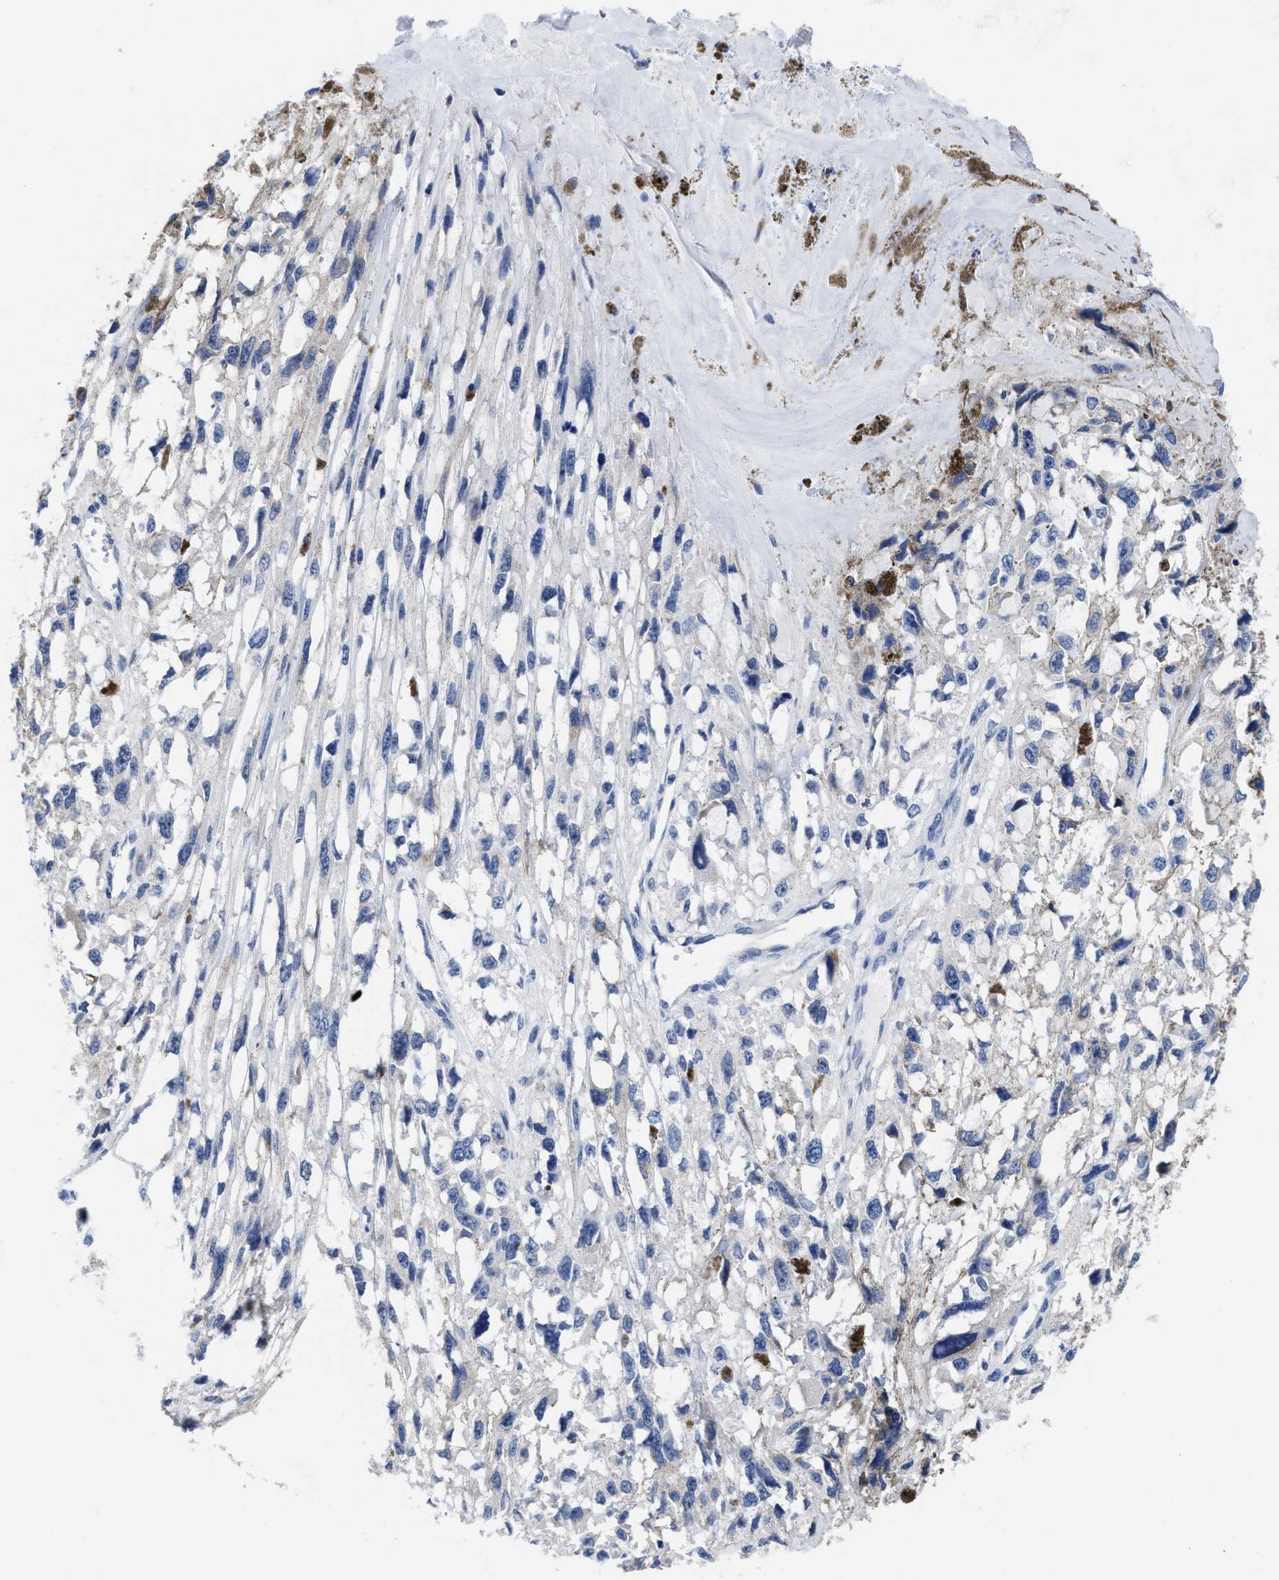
{"staining": {"intensity": "negative", "quantity": "none", "location": "none"}, "tissue": "melanoma", "cell_type": "Tumor cells", "image_type": "cancer", "snomed": [{"axis": "morphology", "description": "Malignant melanoma, Metastatic site"}, {"axis": "topography", "description": "Lymph node"}], "caption": "DAB (3,3'-diaminobenzidine) immunohistochemical staining of melanoma displays no significant staining in tumor cells.", "gene": "HOOK1", "patient": {"sex": "male", "age": 59}}